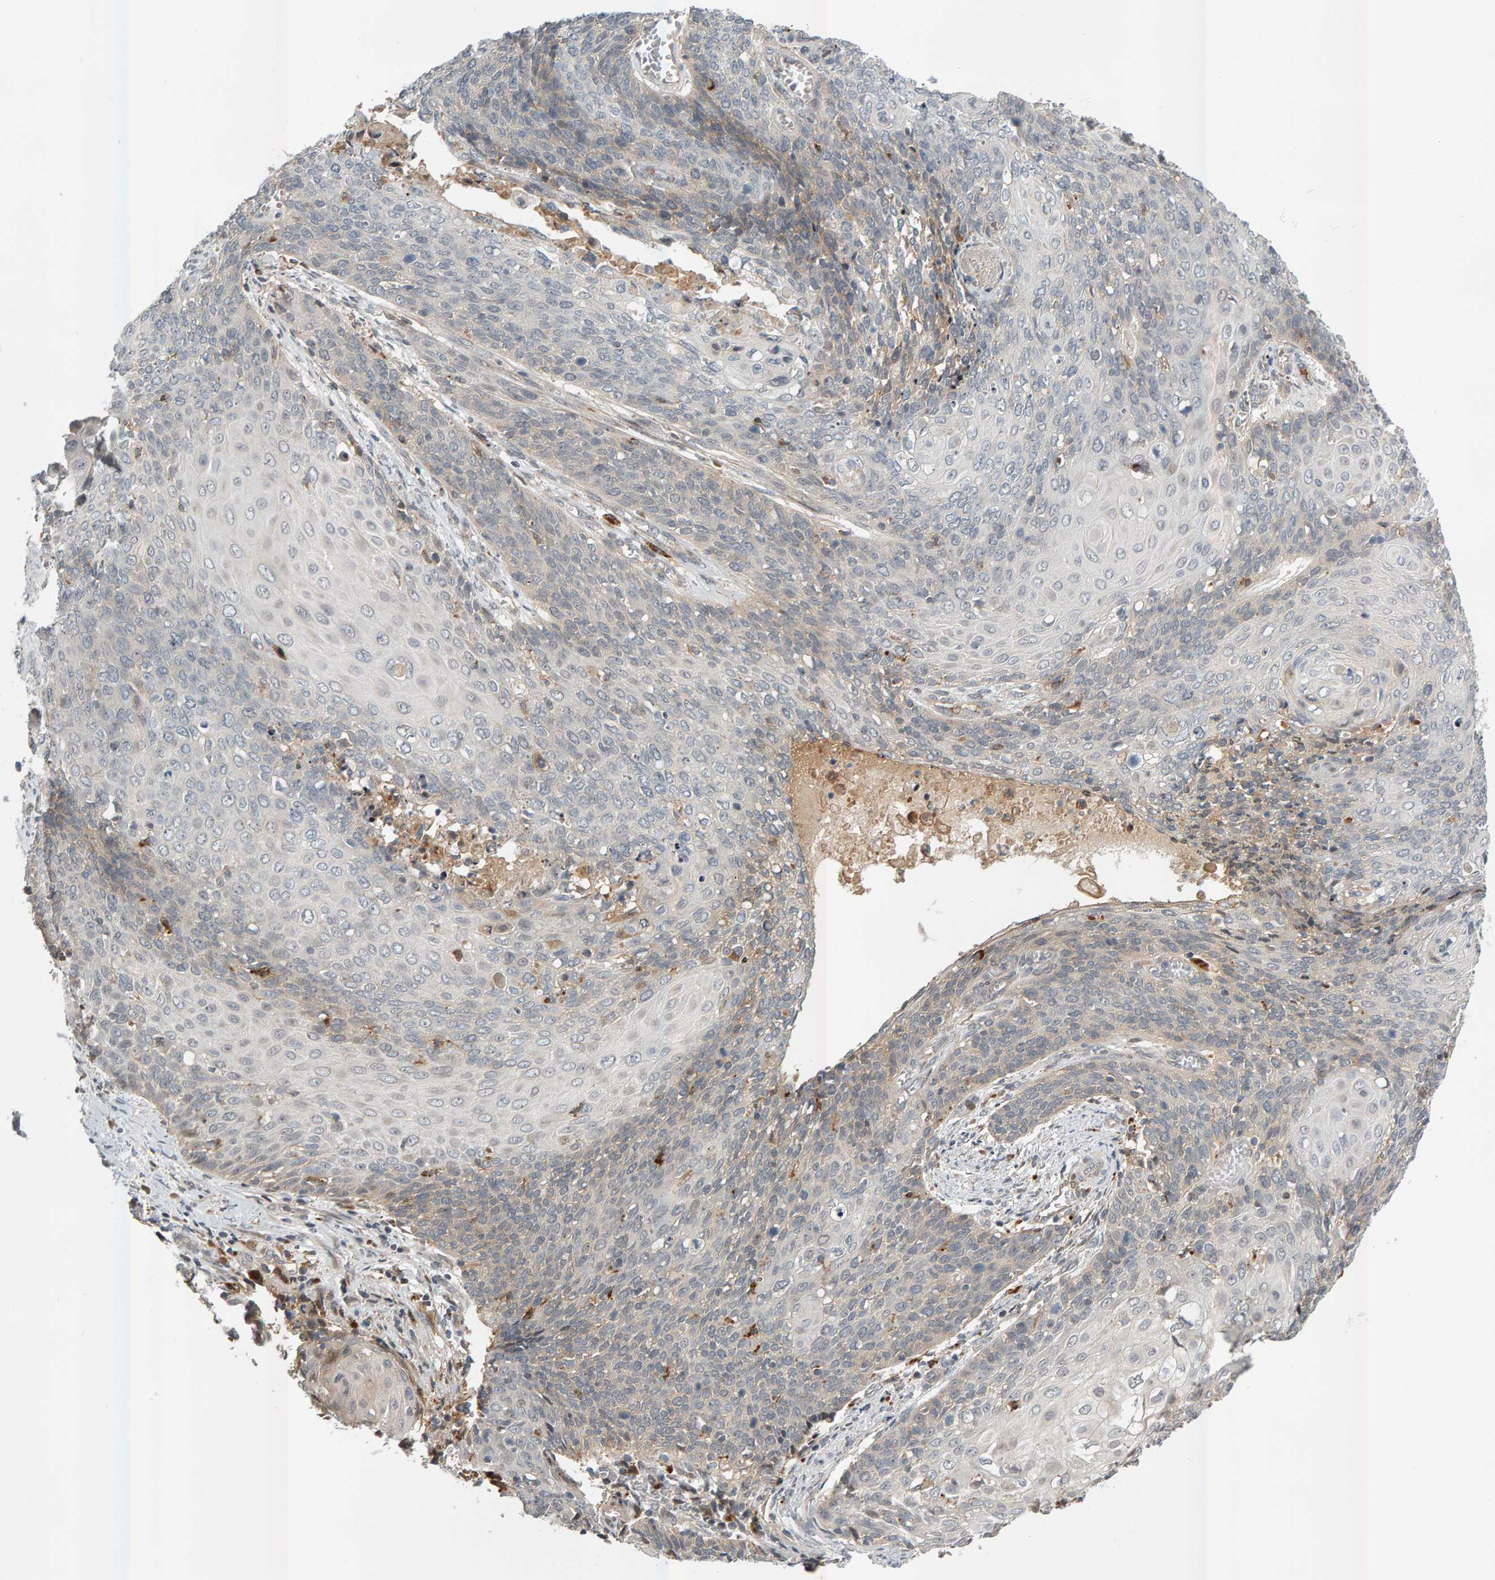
{"staining": {"intensity": "weak", "quantity": "<25%", "location": "cytoplasmic/membranous"}, "tissue": "cervical cancer", "cell_type": "Tumor cells", "image_type": "cancer", "snomed": [{"axis": "morphology", "description": "Squamous cell carcinoma, NOS"}, {"axis": "topography", "description": "Cervix"}], "caption": "Tumor cells are negative for protein expression in human cervical squamous cell carcinoma.", "gene": "ZNF160", "patient": {"sex": "female", "age": 39}}